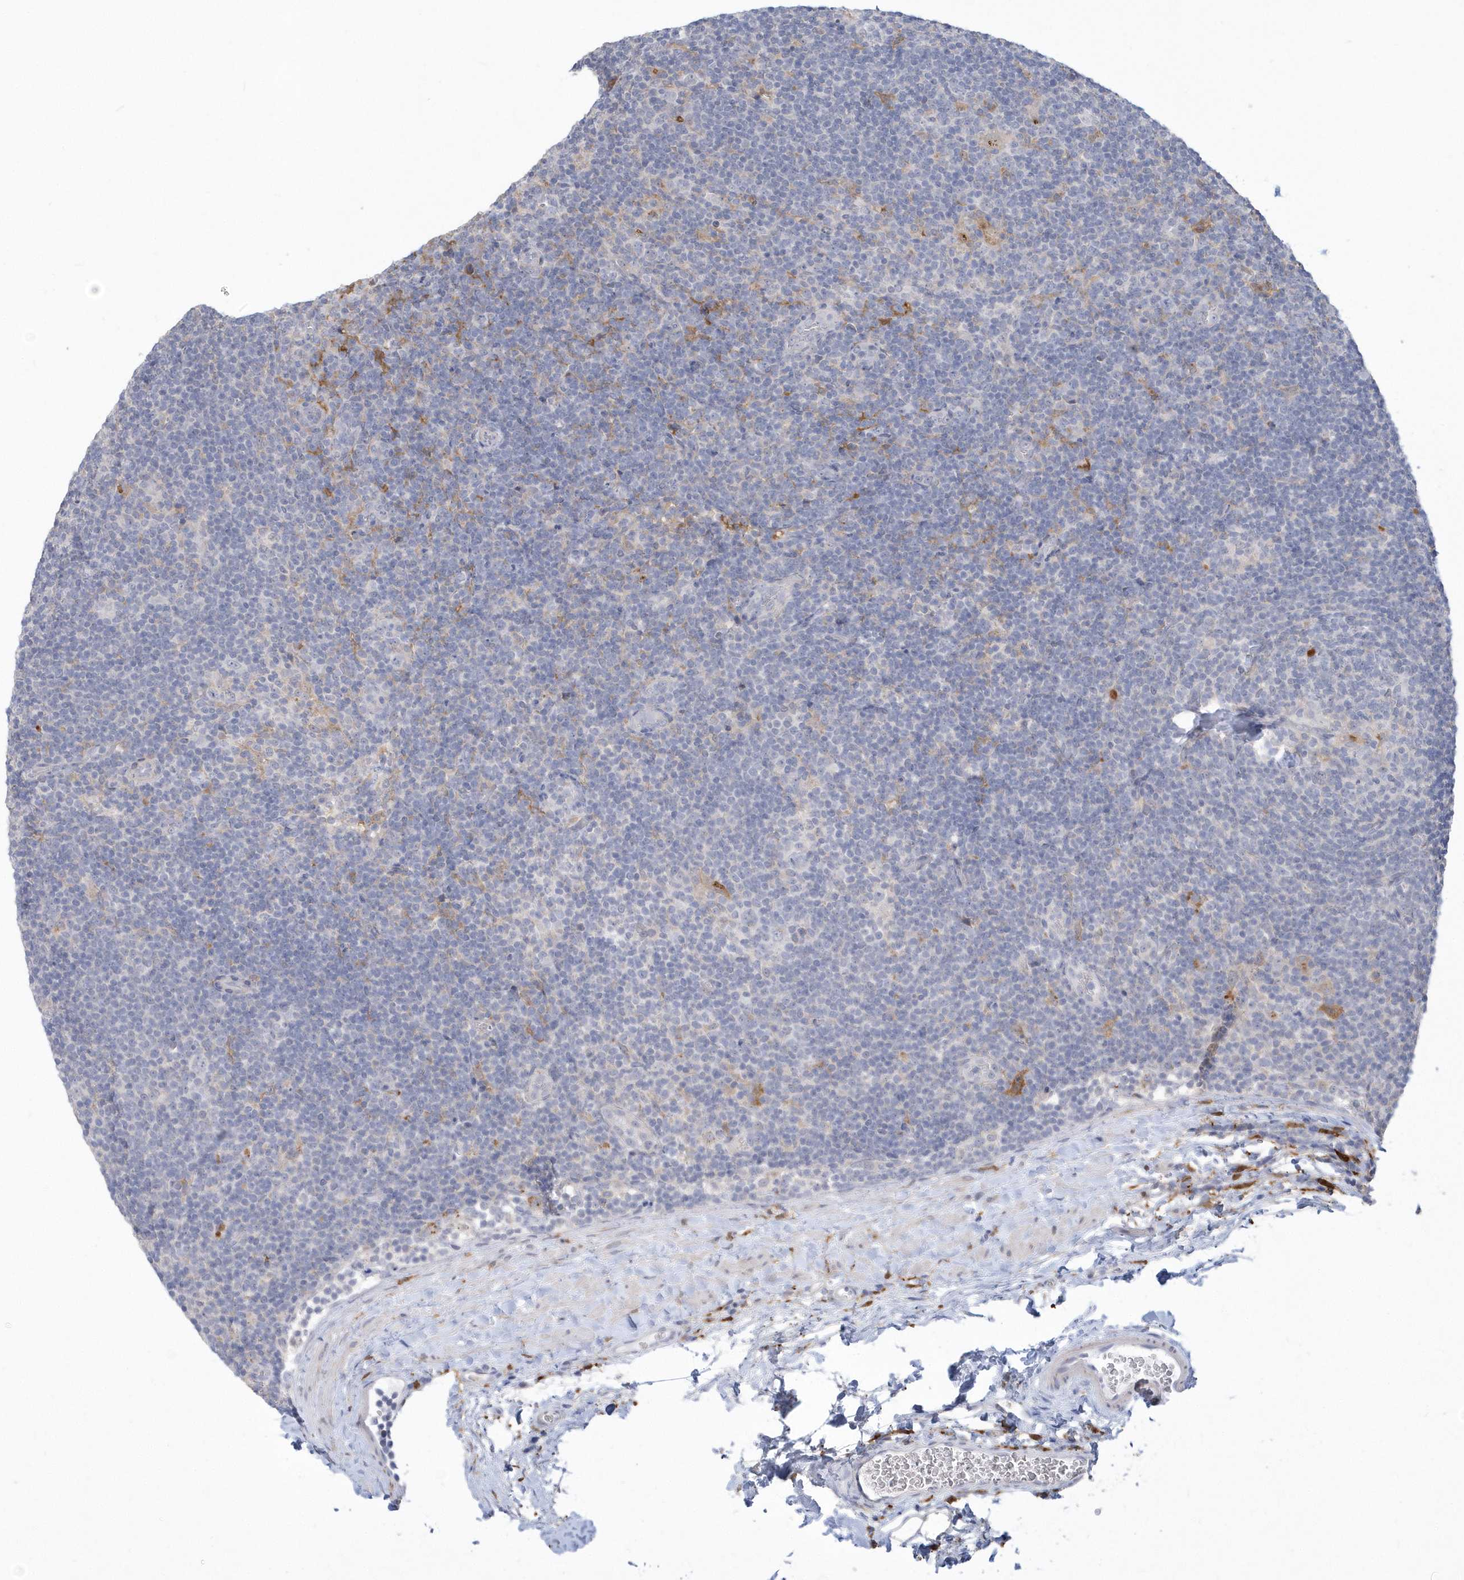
{"staining": {"intensity": "negative", "quantity": "none", "location": "none"}, "tissue": "lymphoma", "cell_type": "Tumor cells", "image_type": "cancer", "snomed": [{"axis": "morphology", "description": "Hodgkin's disease, NOS"}, {"axis": "topography", "description": "Lymph node"}], "caption": "Immunohistochemistry image of neoplastic tissue: human lymphoma stained with DAB reveals no significant protein positivity in tumor cells.", "gene": "TSPEAR", "patient": {"sex": "female", "age": 57}}